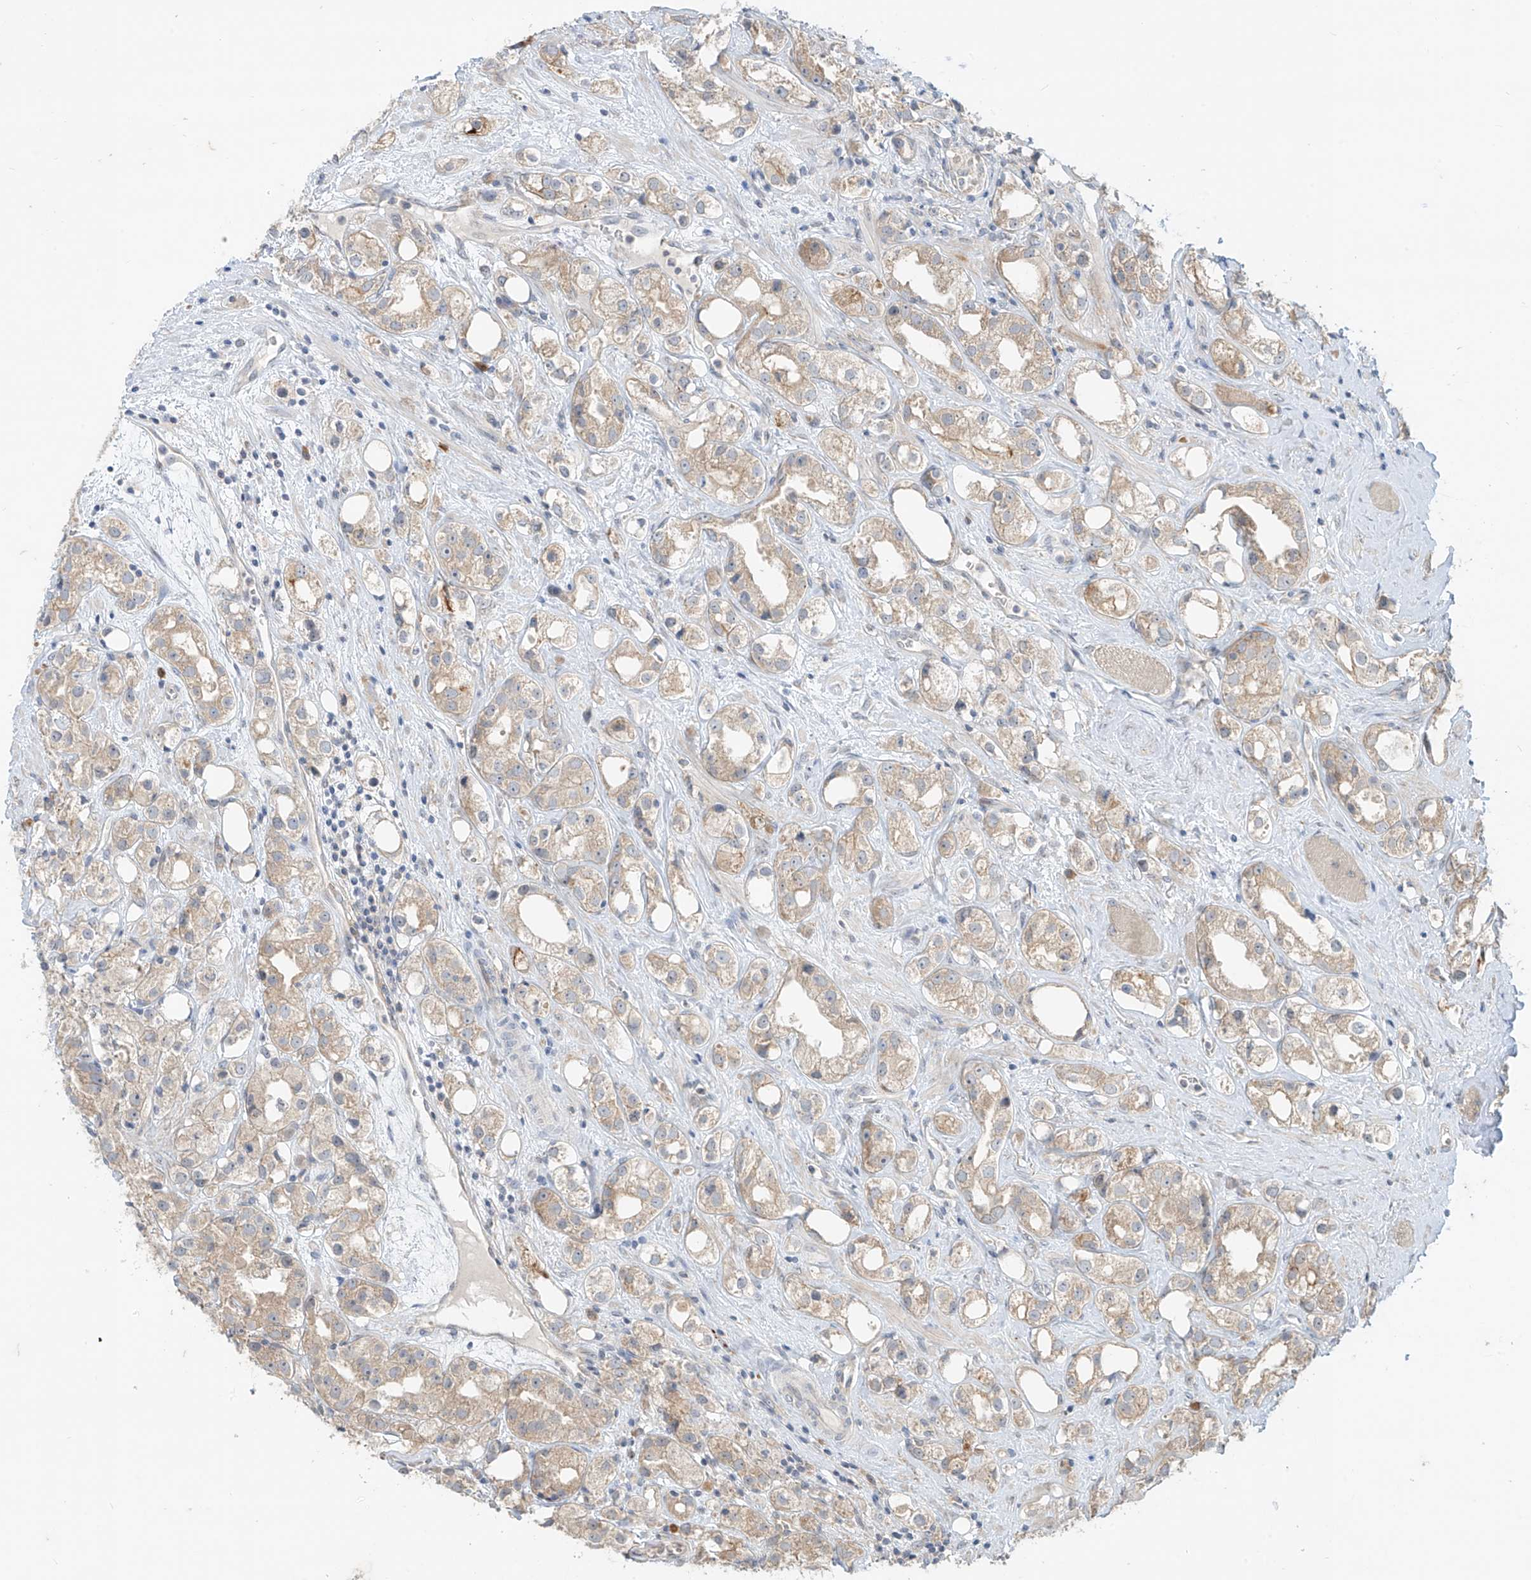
{"staining": {"intensity": "weak", "quantity": "25%-75%", "location": "cytoplasmic/membranous"}, "tissue": "prostate cancer", "cell_type": "Tumor cells", "image_type": "cancer", "snomed": [{"axis": "morphology", "description": "Adenocarcinoma, NOS"}, {"axis": "topography", "description": "Prostate"}], "caption": "Immunohistochemistry of human adenocarcinoma (prostate) displays low levels of weak cytoplasmic/membranous expression in about 25%-75% of tumor cells. (Brightfield microscopy of DAB IHC at high magnification).", "gene": "MTUS2", "patient": {"sex": "male", "age": 79}}